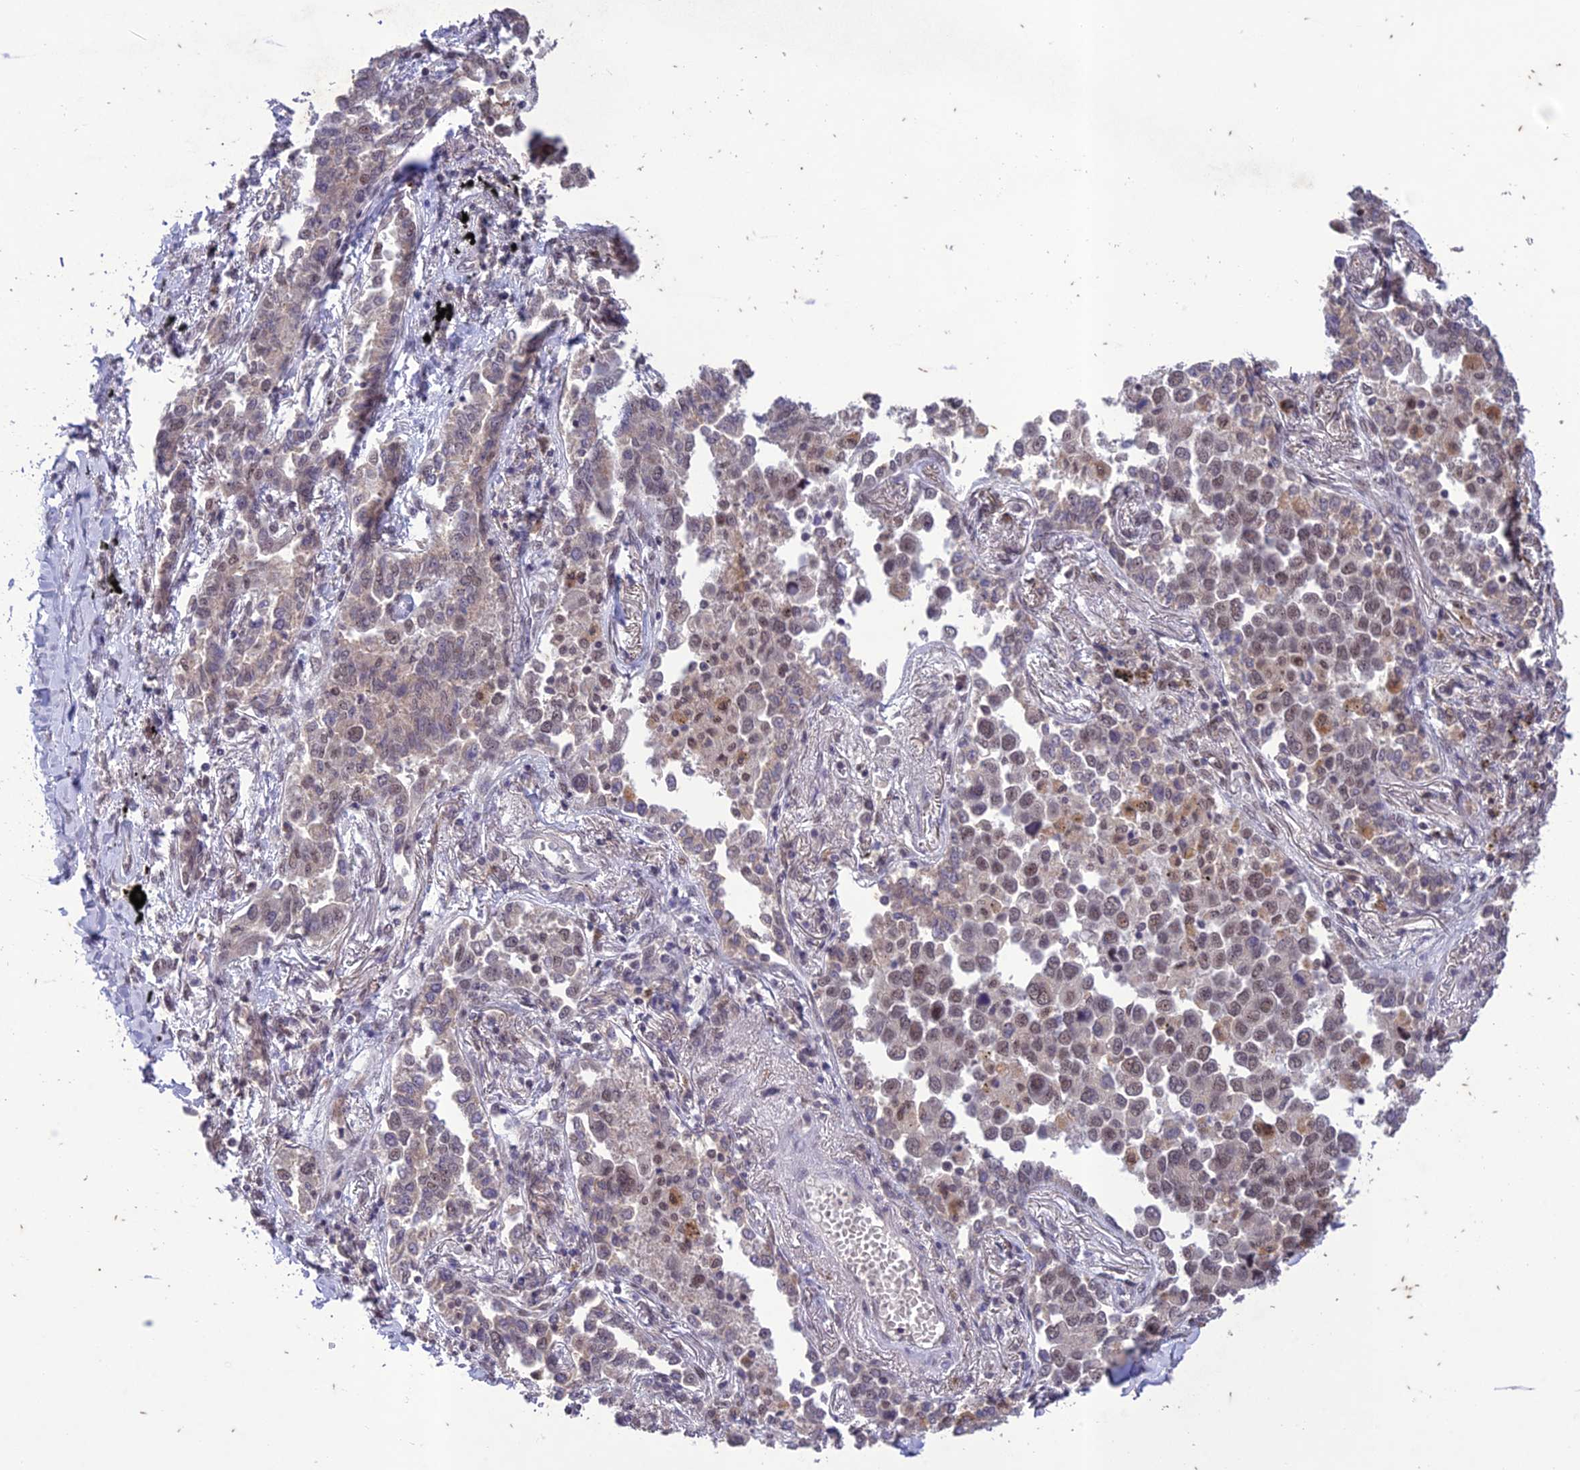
{"staining": {"intensity": "weak", "quantity": "<25%", "location": "nuclear"}, "tissue": "lung cancer", "cell_type": "Tumor cells", "image_type": "cancer", "snomed": [{"axis": "morphology", "description": "Adenocarcinoma, NOS"}, {"axis": "topography", "description": "Lung"}], "caption": "This is an IHC histopathology image of human adenocarcinoma (lung). There is no positivity in tumor cells.", "gene": "POP4", "patient": {"sex": "male", "age": 67}}